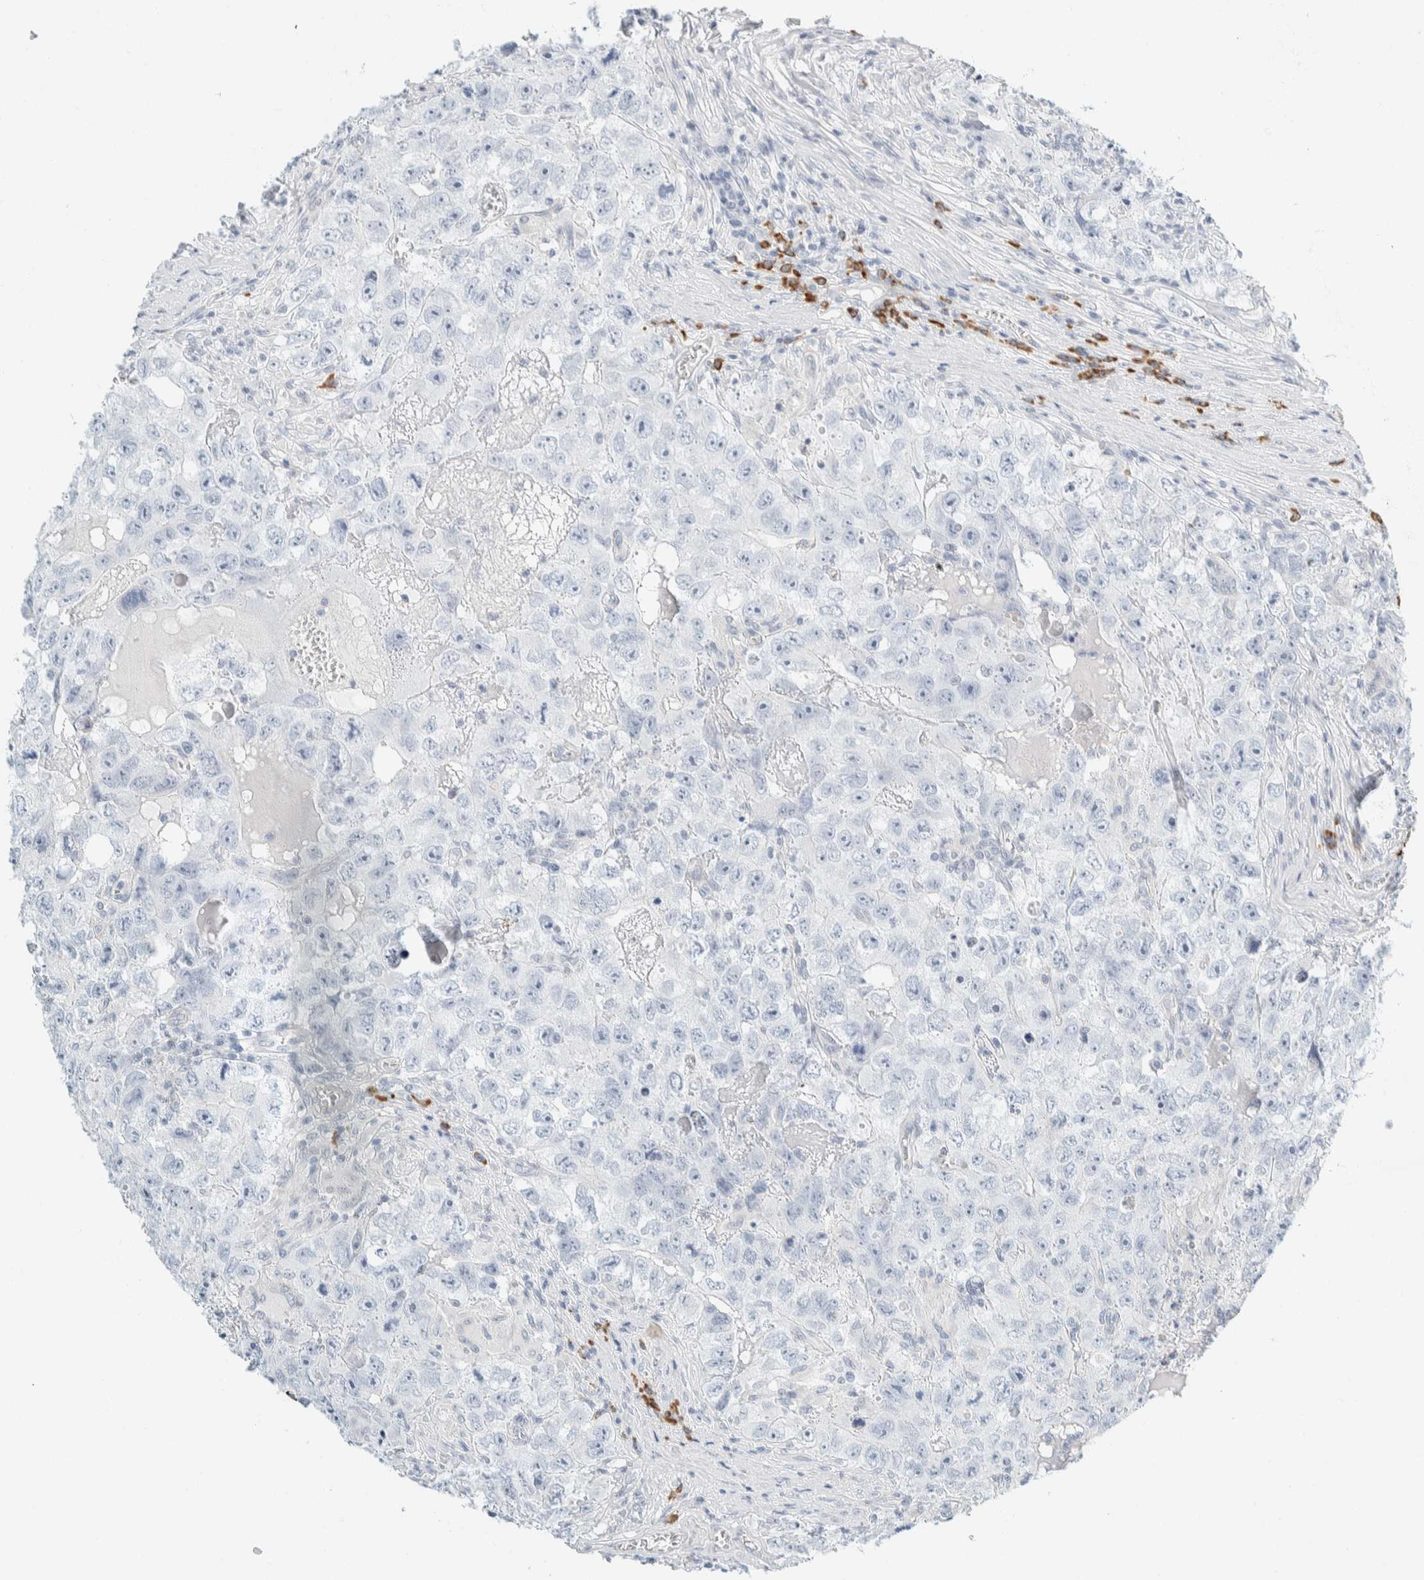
{"staining": {"intensity": "negative", "quantity": "none", "location": "none"}, "tissue": "testis cancer", "cell_type": "Tumor cells", "image_type": "cancer", "snomed": [{"axis": "morphology", "description": "Seminoma, NOS"}, {"axis": "morphology", "description": "Carcinoma, Embryonal, NOS"}, {"axis": "topography", "description": "Testis"}], "caption": "IHC of human seminoma (testis) displays no staining in tumor cells.", "gene": "ARHGAP27", "patient": {"sex": "male", "age": 43}}